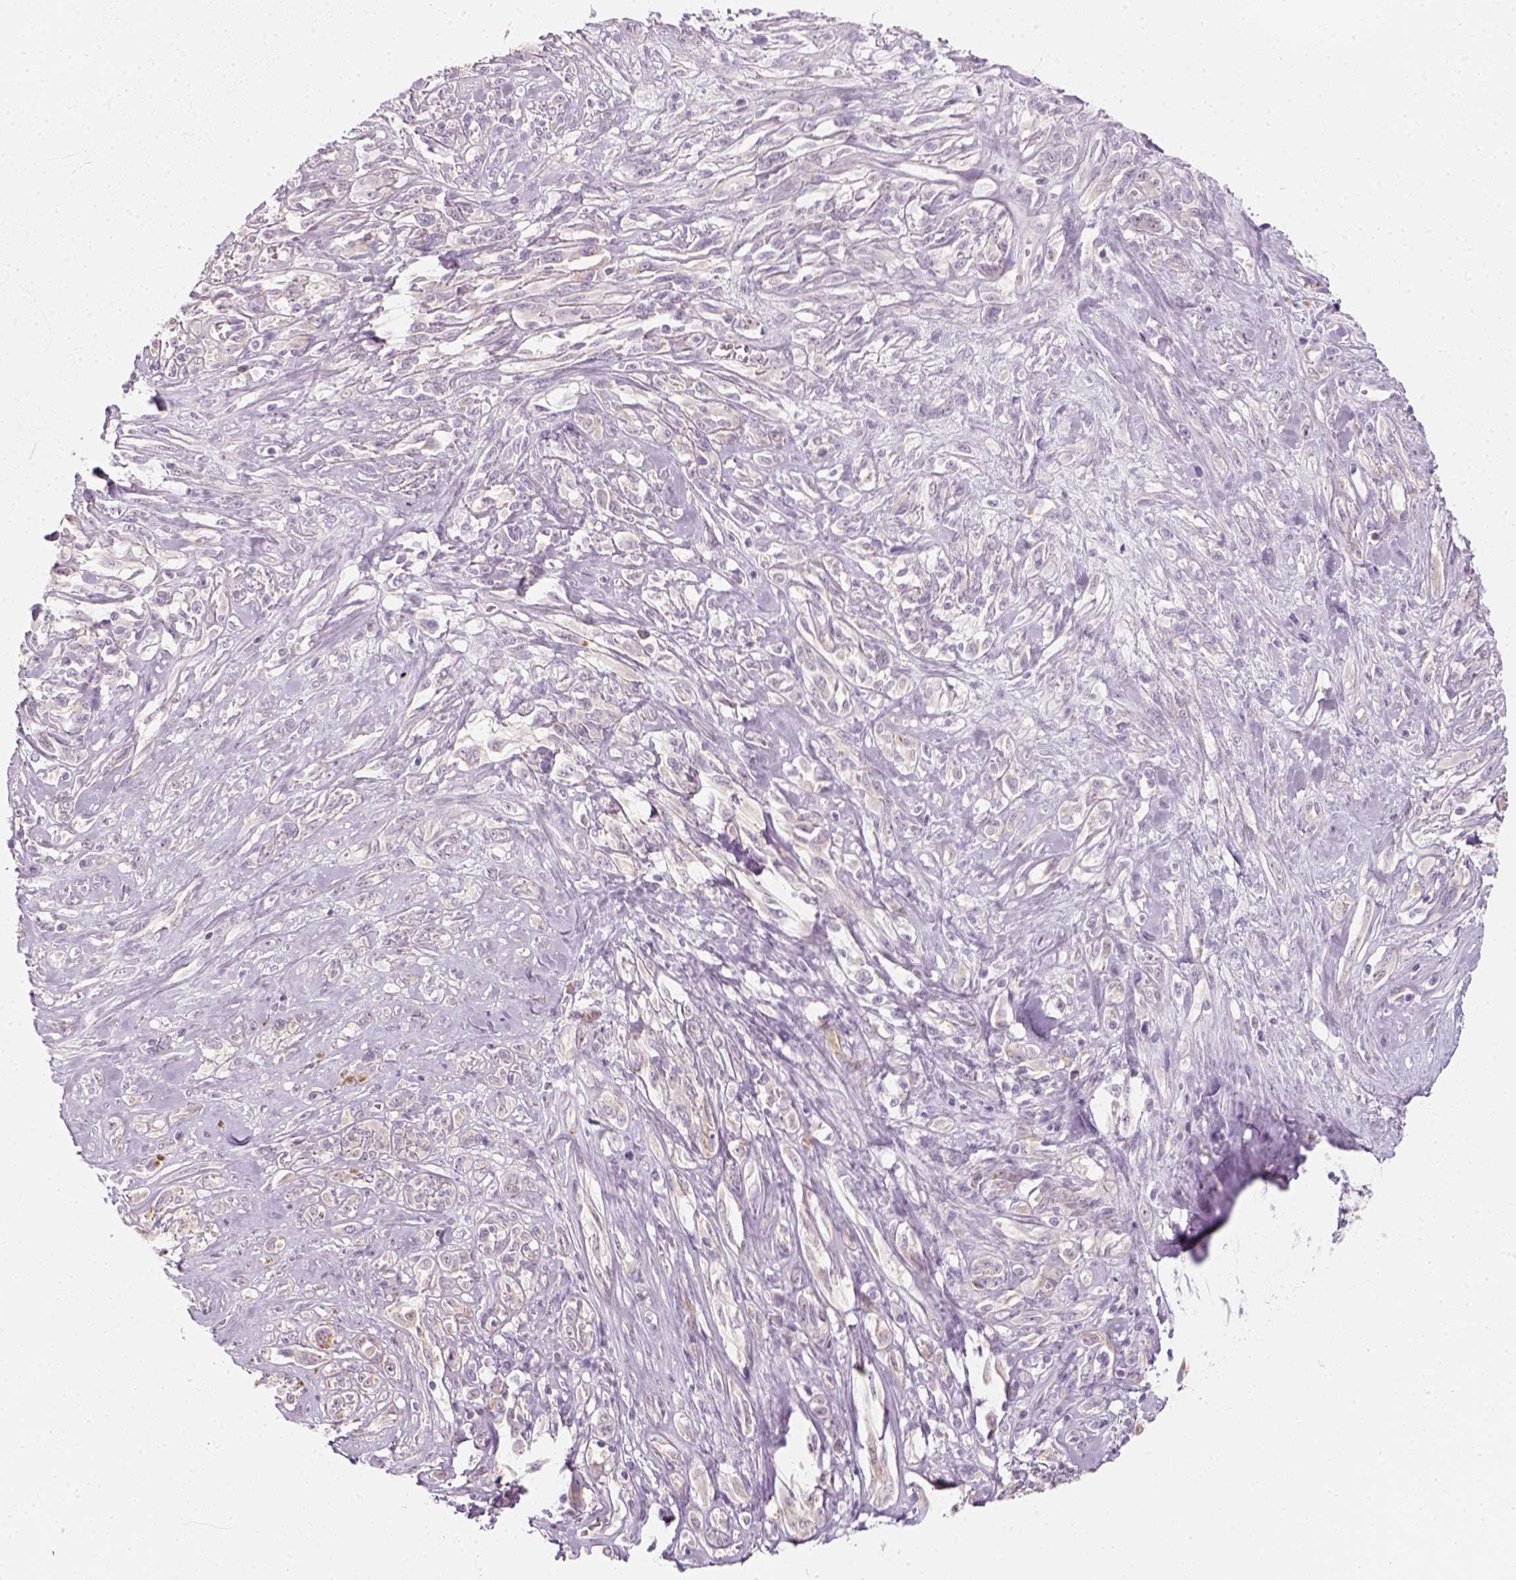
{"staining": {"intensity": "negative", "quantity": "none", "location": "none"}, "tissue": "melanoma", "cell_type": "Tumor cells", "image_type": "cancer", "snomed": [{"axis": "morphology", "description": "Malignant melanoma, NOS"}, {"axis": "topography", "description": "Skin"}], "caption": "DAB (3,3'-diaminobenzidine) immunohistochemical staining of human melanoma demonstrates no significant staining in tumor cells.", "gene": "PRAME", "patient": {"sex": "female", "age": 91}}